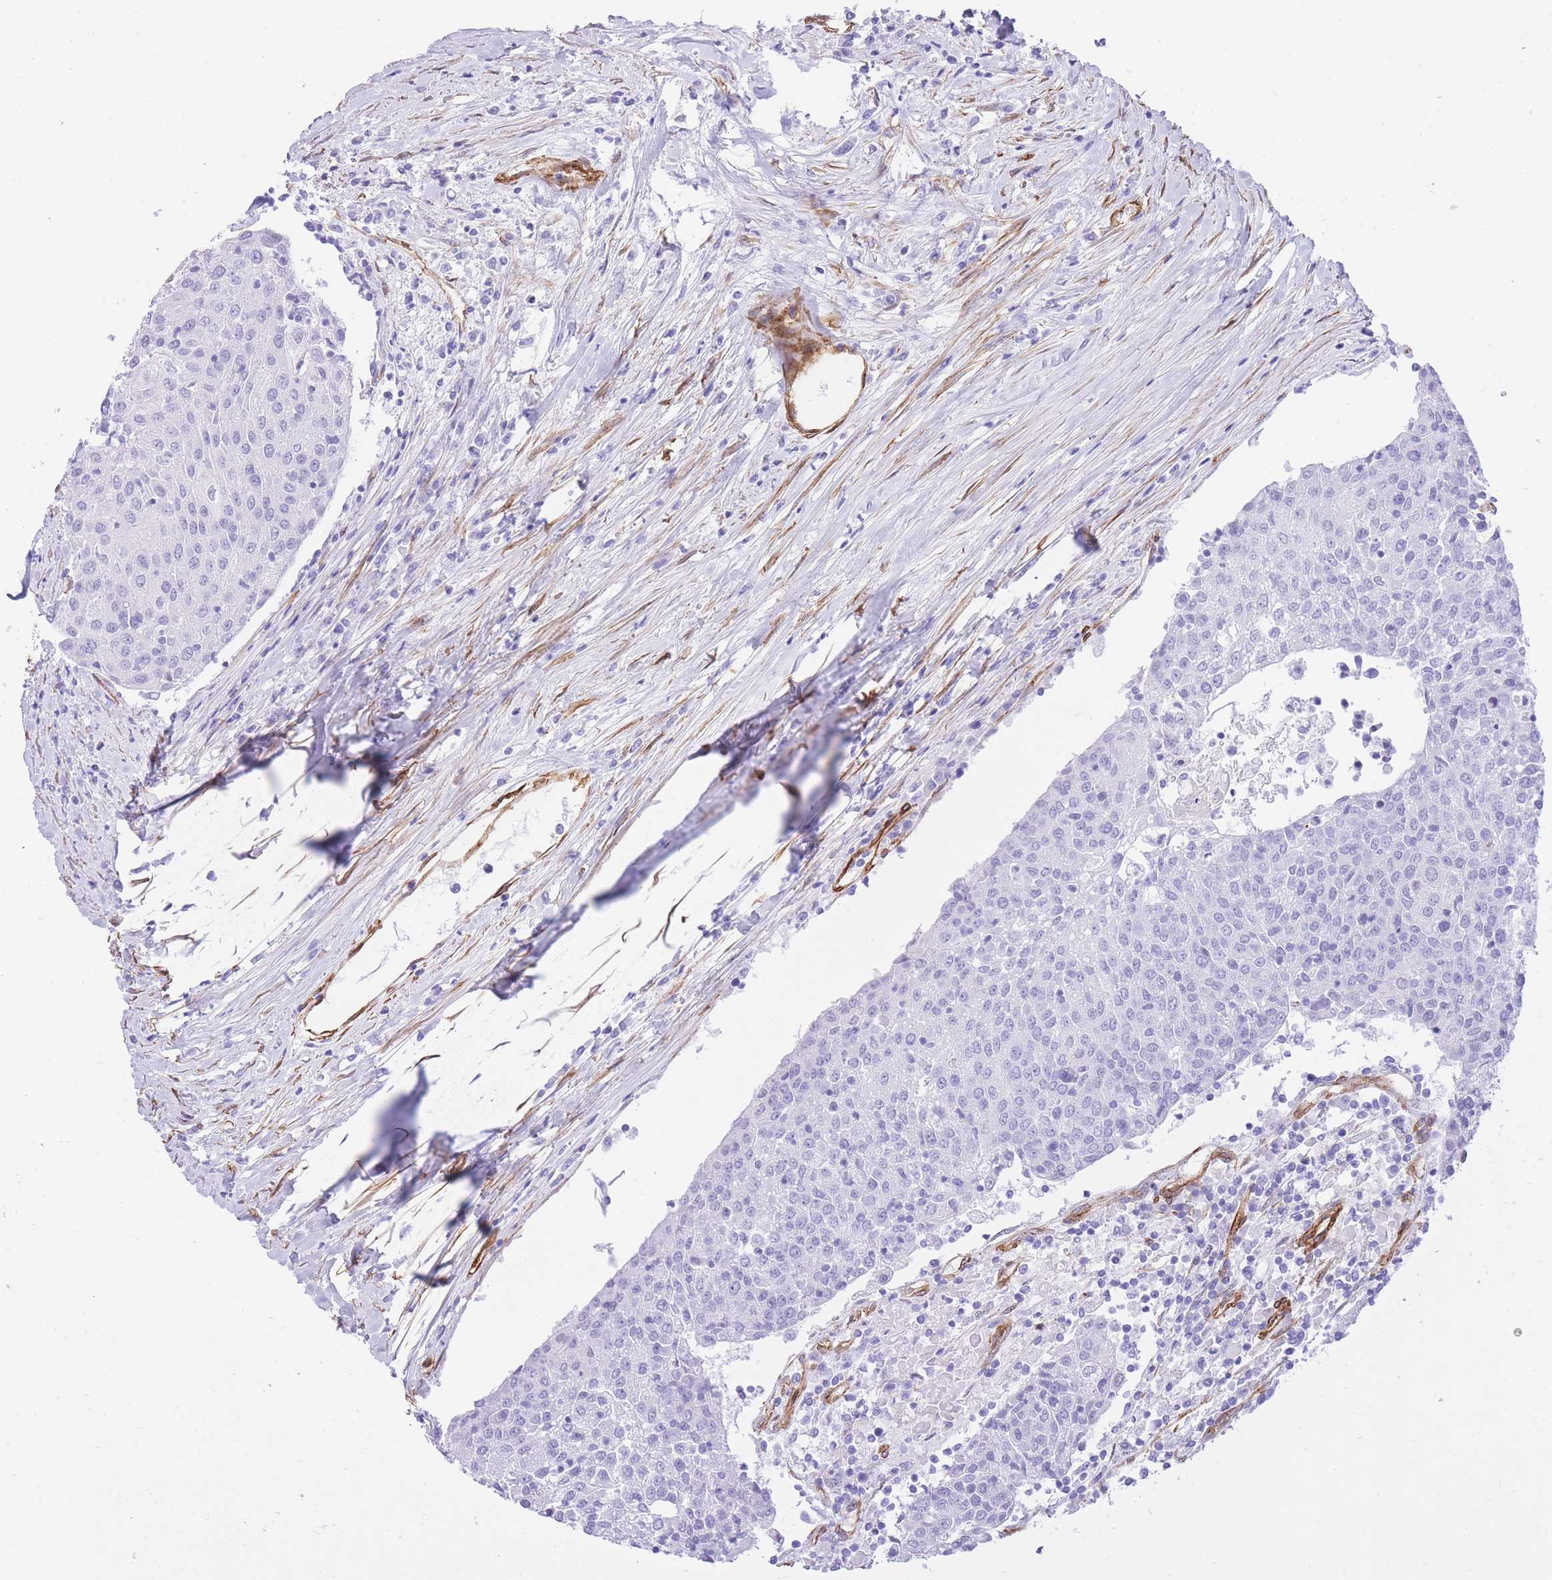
{"staining": {"intensity": "negative", "quantity": "none", "location": "none"}, "tissue": "urothelial cancer", "cell_type": "Tumor cells", "image_type": "cancer", "snomed": [{"axis": "morphology", "description": "Urothelial carcinoma, High grade"}, {"axis": "topography", "description": "Urinary bladder"}], "caption": "A high-resolution image shows immunohistochemistry (IHC) staining of urothelial carcinoma (high-grade), which reveals no significant staining in tumor cells.", "gene": "CAVIN1", "patient": {"sex": "female", "age": 85}}